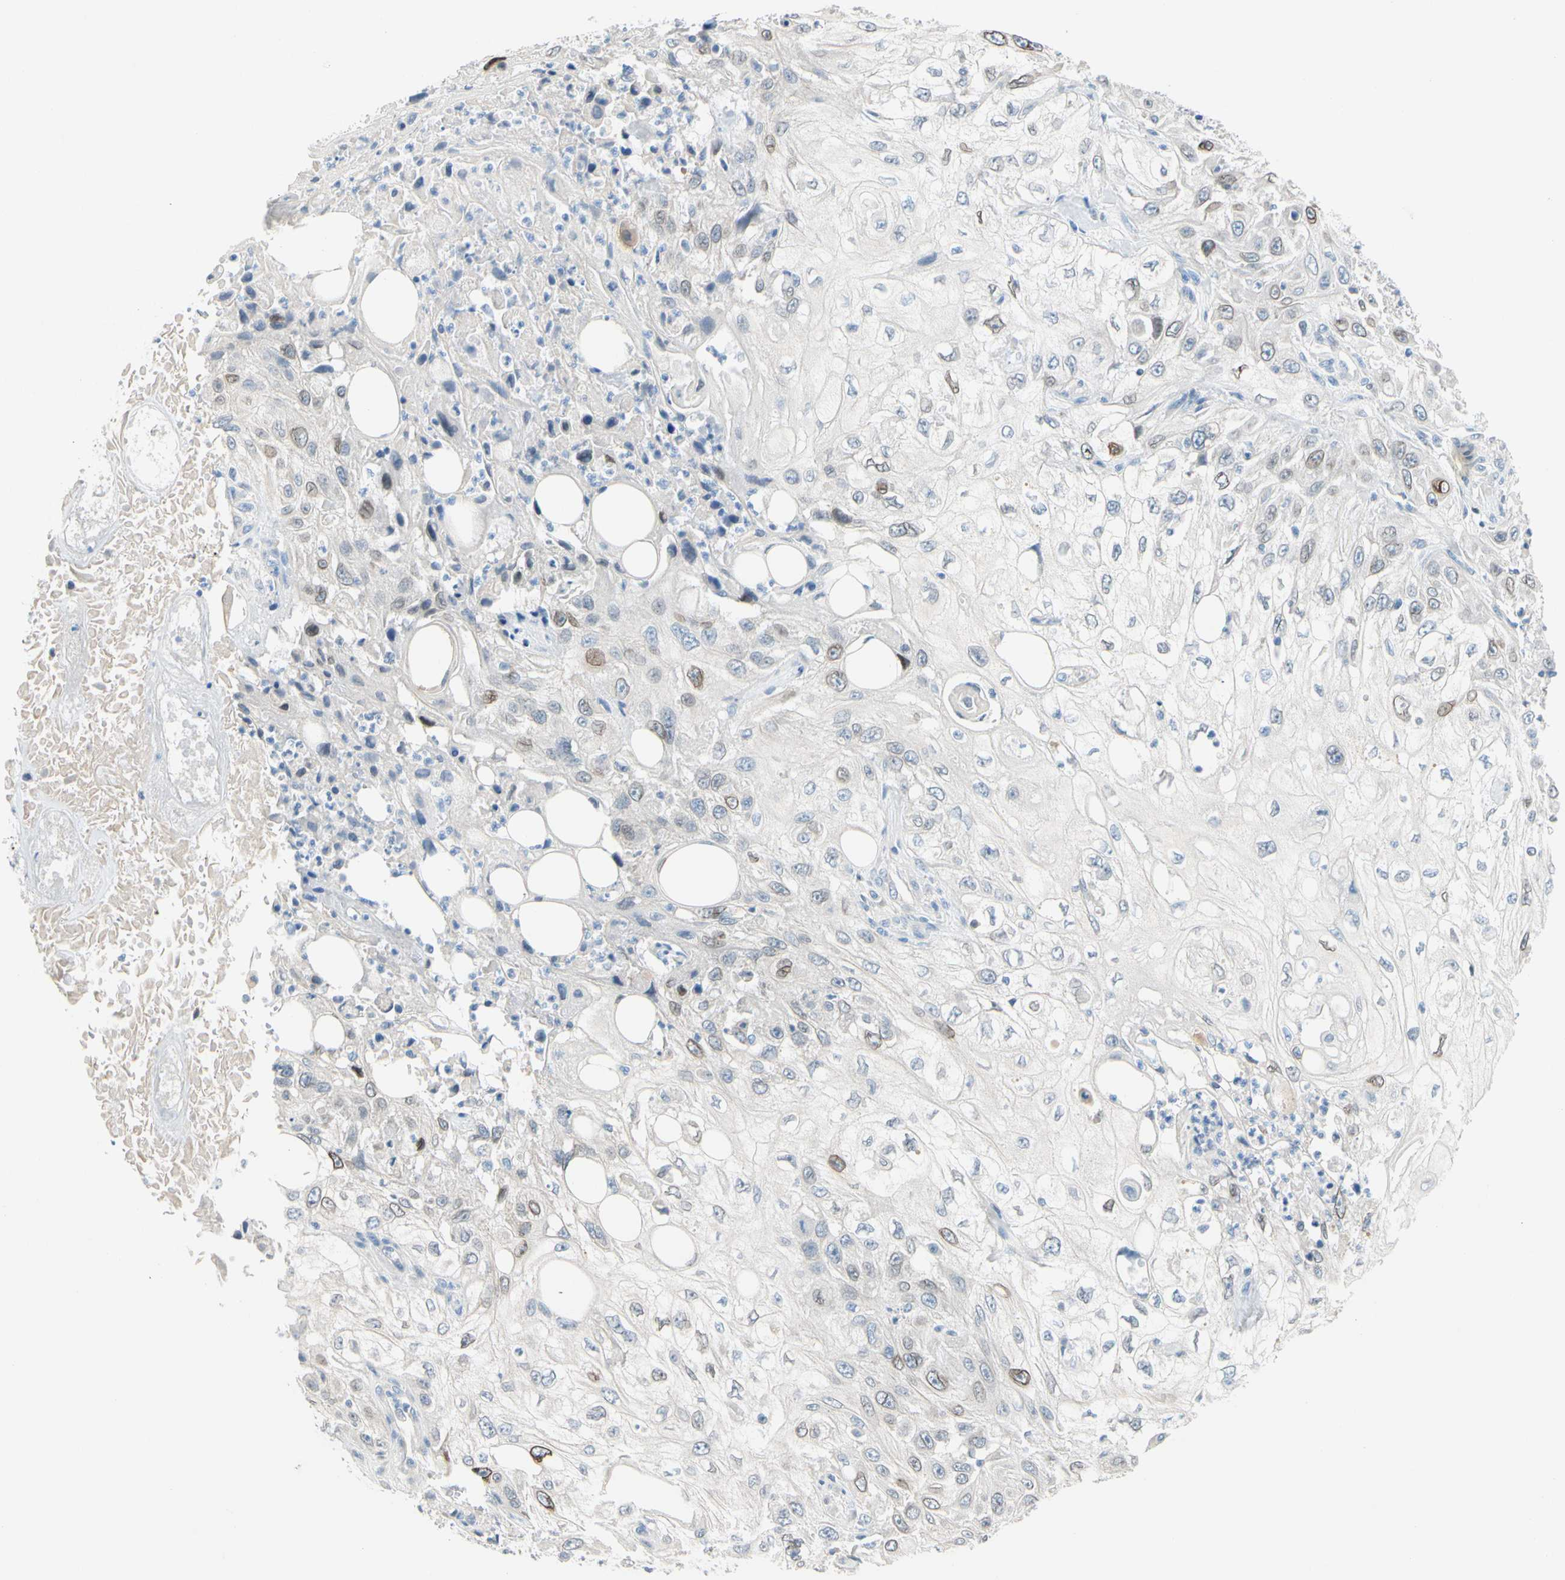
{"staining": {"intensity": "moderate", "quantity": "<25%", "location": "cytoplasmic/membranous,nuclear"}, "tissue": "skin cancer", "cell_type": "Tumor cells", "image_type": "cancer", "snomed": [{"axis": "morphology", "description": "Squamous cell carcinoma, NOS"}, {"axis": "topography", "description": "Skin"}], "caption": "A micrograph showing moderate cytoplasmic/membranous and nuclear staining in approximately <25% of tumor cells in squamous cell carcinoma (skin), as visualized by brown immunohistochemical staining.", "gene": "ZNF132", "patient": {"sex": "male", "age": 75}}